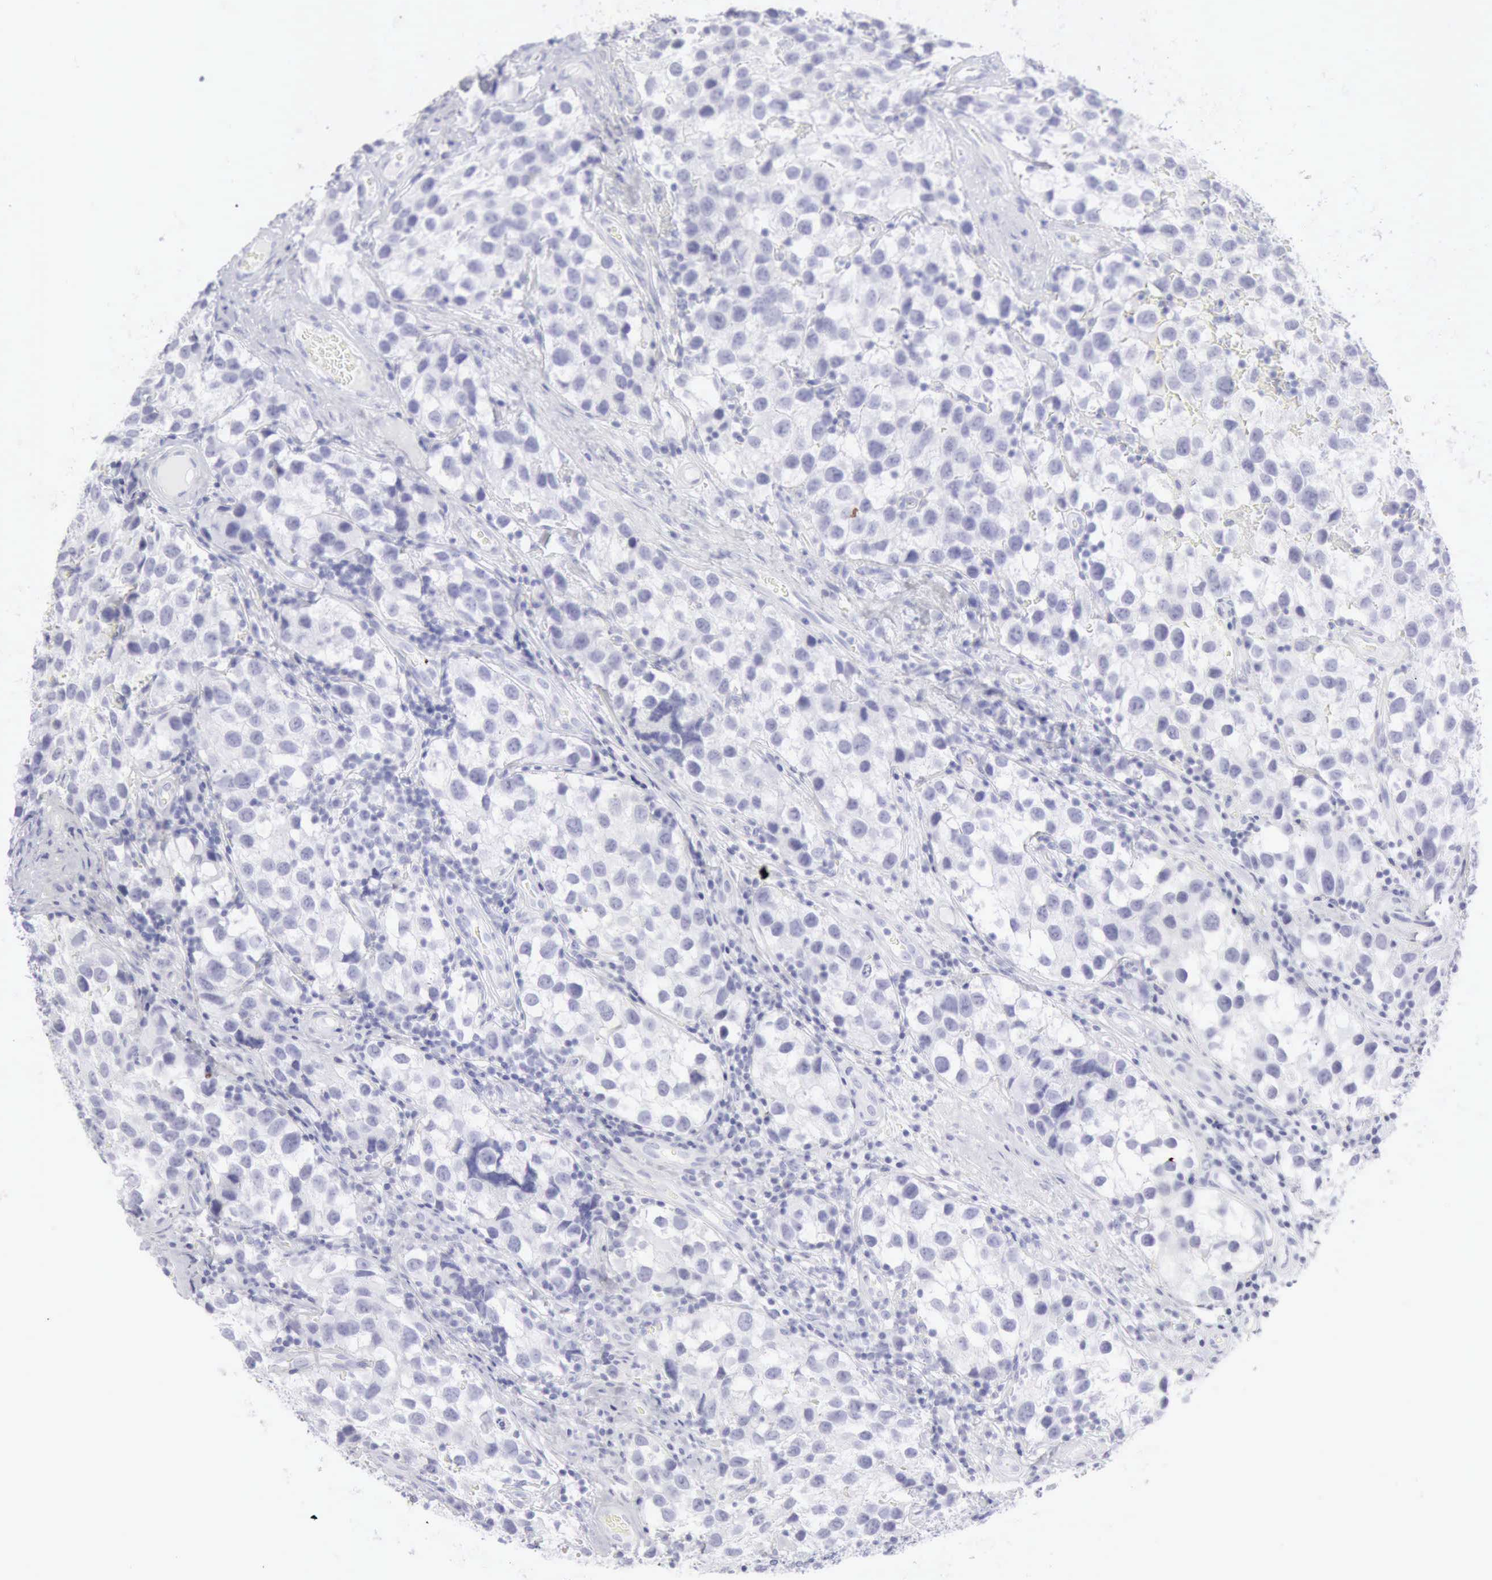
{"staining": {"intensity": "negative", "quantity": "none", "location": "none"}, "tissue": "testis cancer", "cell_type": "Tumor cells", "image_type": "cancer", "snomed": [{"axis": "morphology", "description": "Seminoma, NOS"}, {"axis": "topography", "description": "Testis"}], "caption": "High magnification brightfield microscopy of testis cancer (seminoma) stained with DAB (3,3'-diaminobenzidine) (brown) and counterstained with hematoxylin (blue): tumor cells show no significant expression.", "gene": "KRT10", "patient": {"sex": "male", "age": 39}}